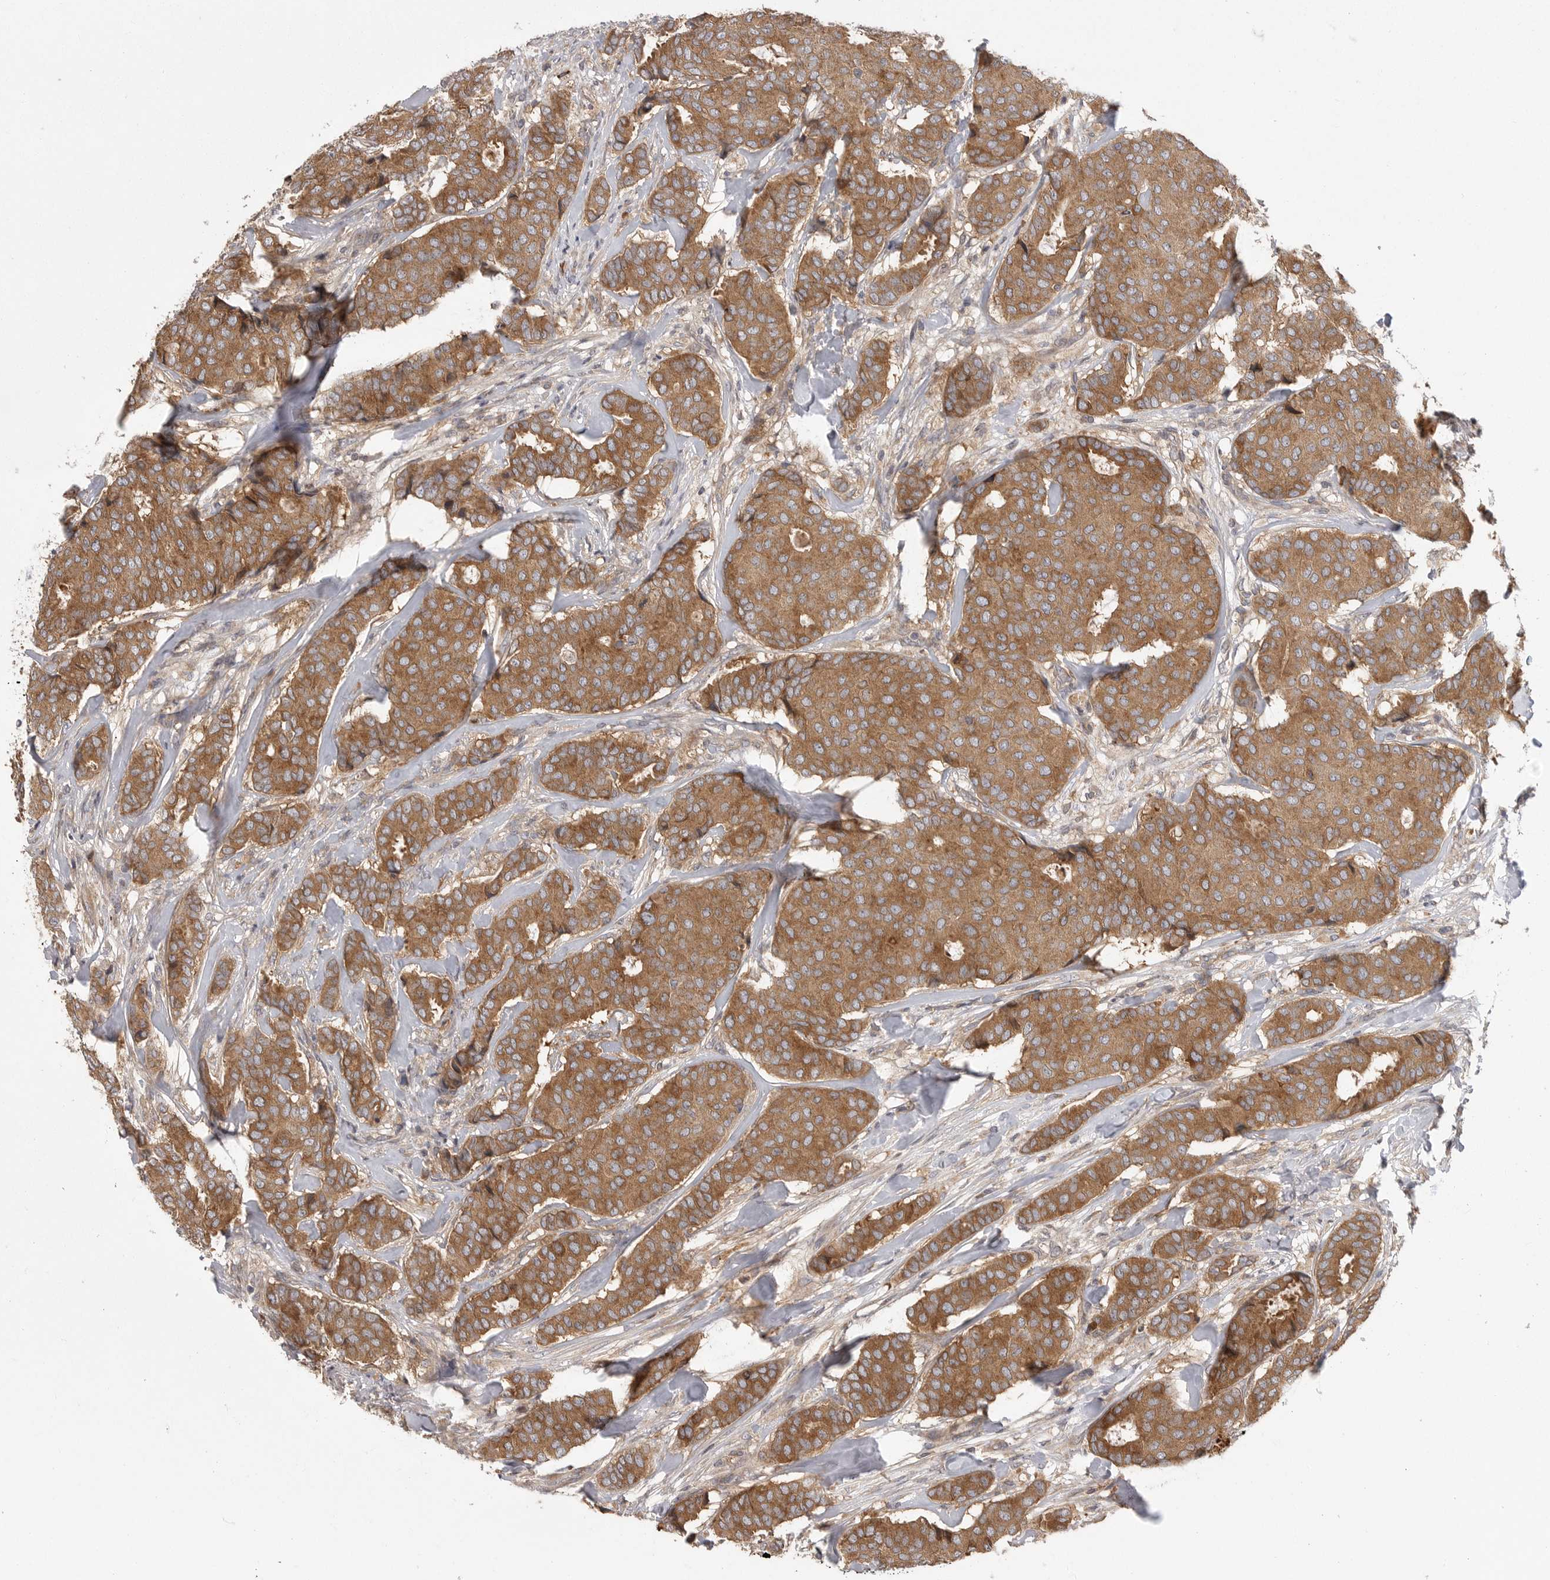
{"staining": {"intensity": "moderate", "quantity": ">75%", "location": "cytoplasmic/membranous"}, "tissue": "breast cancer", "cell_type": "Tumor cells", "image_type": "cancer", "snomed": [{"axis": "morphology", "description": "Duct carcinoma"}, {"axis": "topography", "description": "Breast"}], "caption": "High-power microscopy captured an immunohistochemistry (IHC) micrograph of breast cancer, revealing moderate cytoplasmic/membranous expression in about >75% of tumor cells.", "gene": "OXR1", "patient": {"sex": "female", "age": 75}}